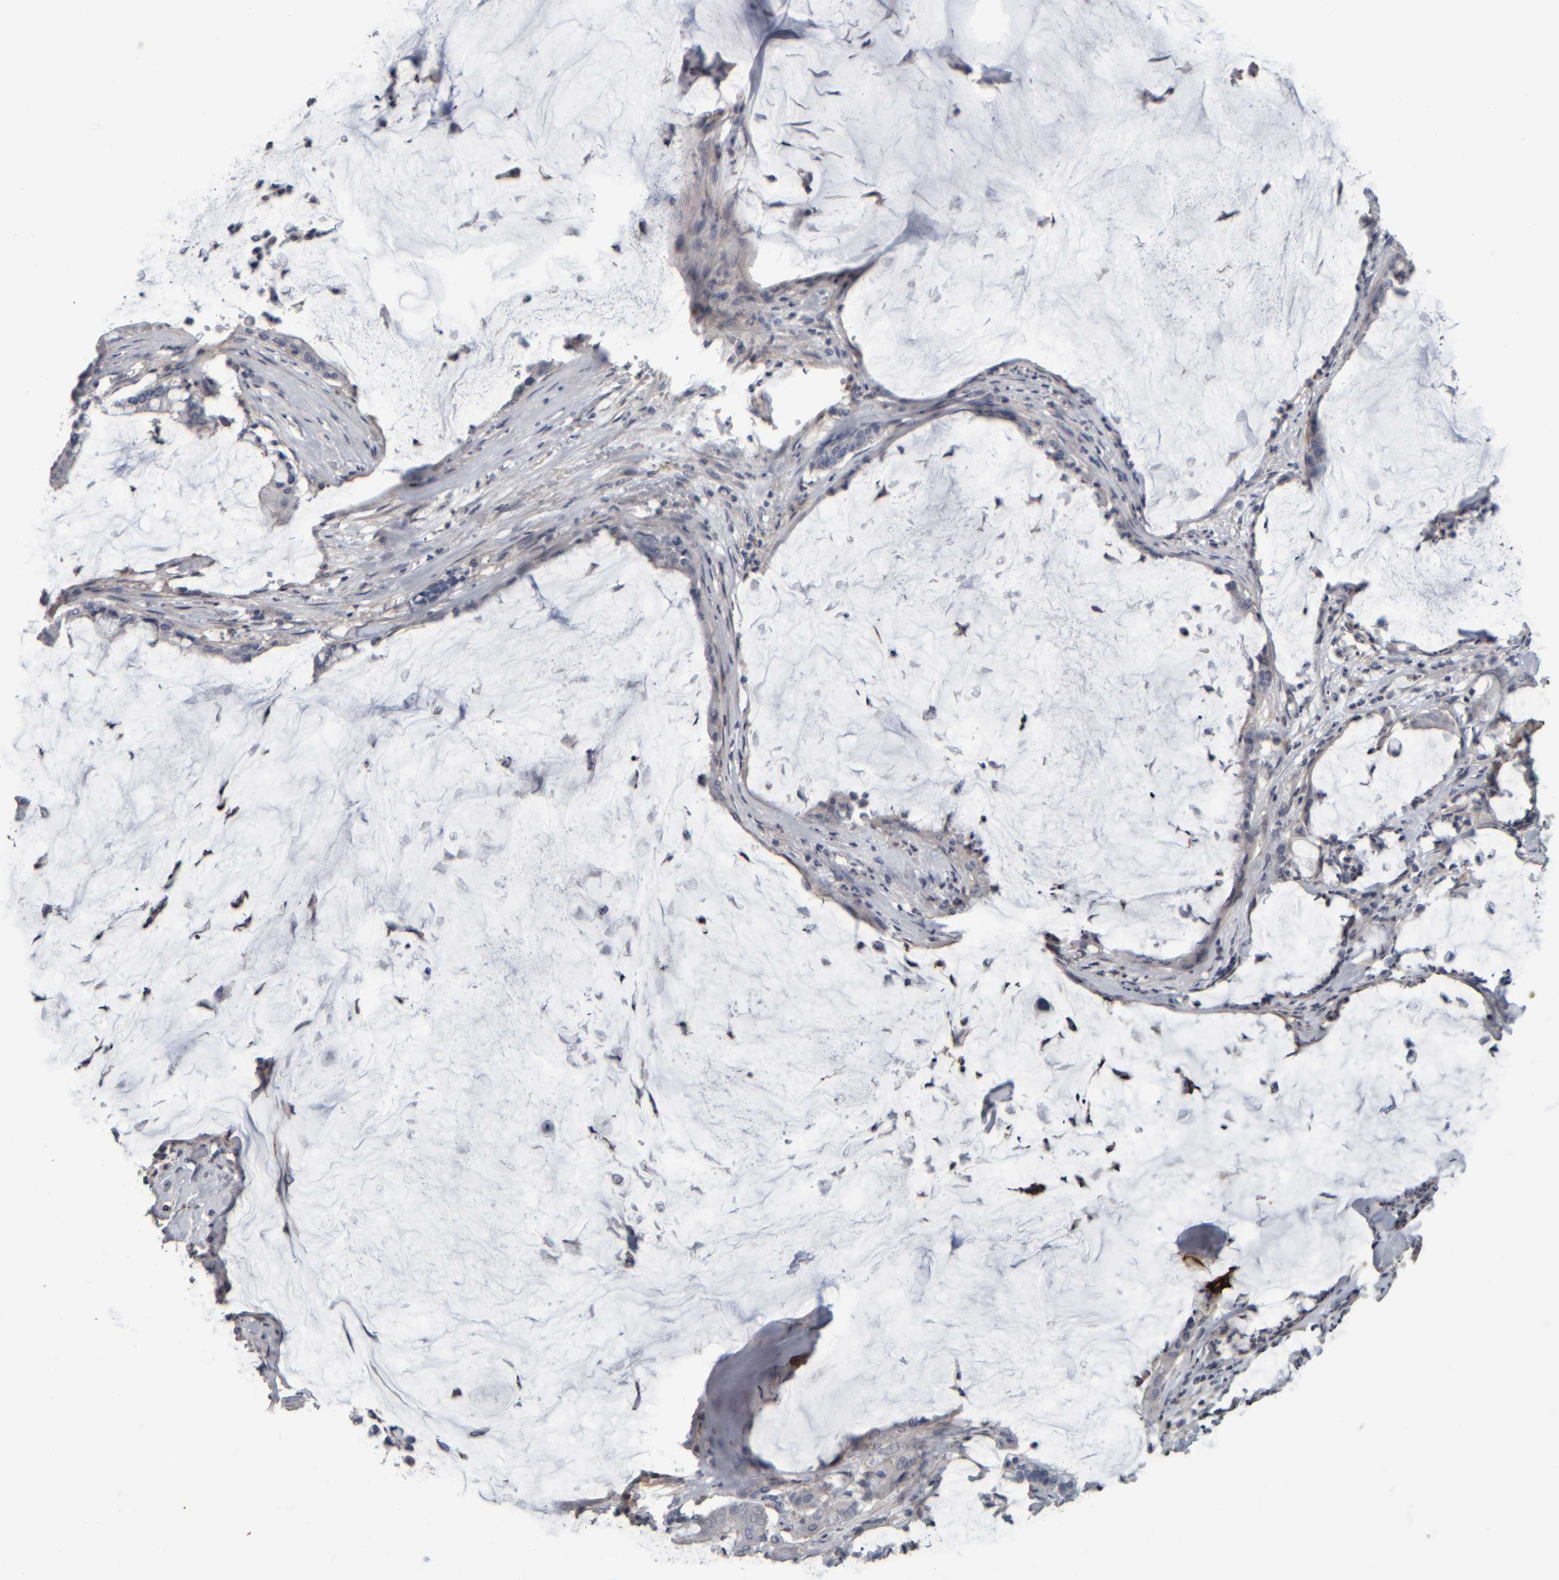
{"staining": {"intensity": "negative", "quantity": "none", "location": "none"}, "tissue": "pancreatic cancer", "cell_type": "Tumor cells", "image_type": "cancer", "snomed": [{"axis": "morphology", "description": "Adenocarcinoma, NOS"}, {"axis": "topography", "description": "Pancreas"}], "caption": "Immunohistochemical staining of adenocarcinoma (pancreatic) shows no significant expression in tumor cells.", "gene": "CAVIN4", "patient": {"sex": "male", "age": 41}}